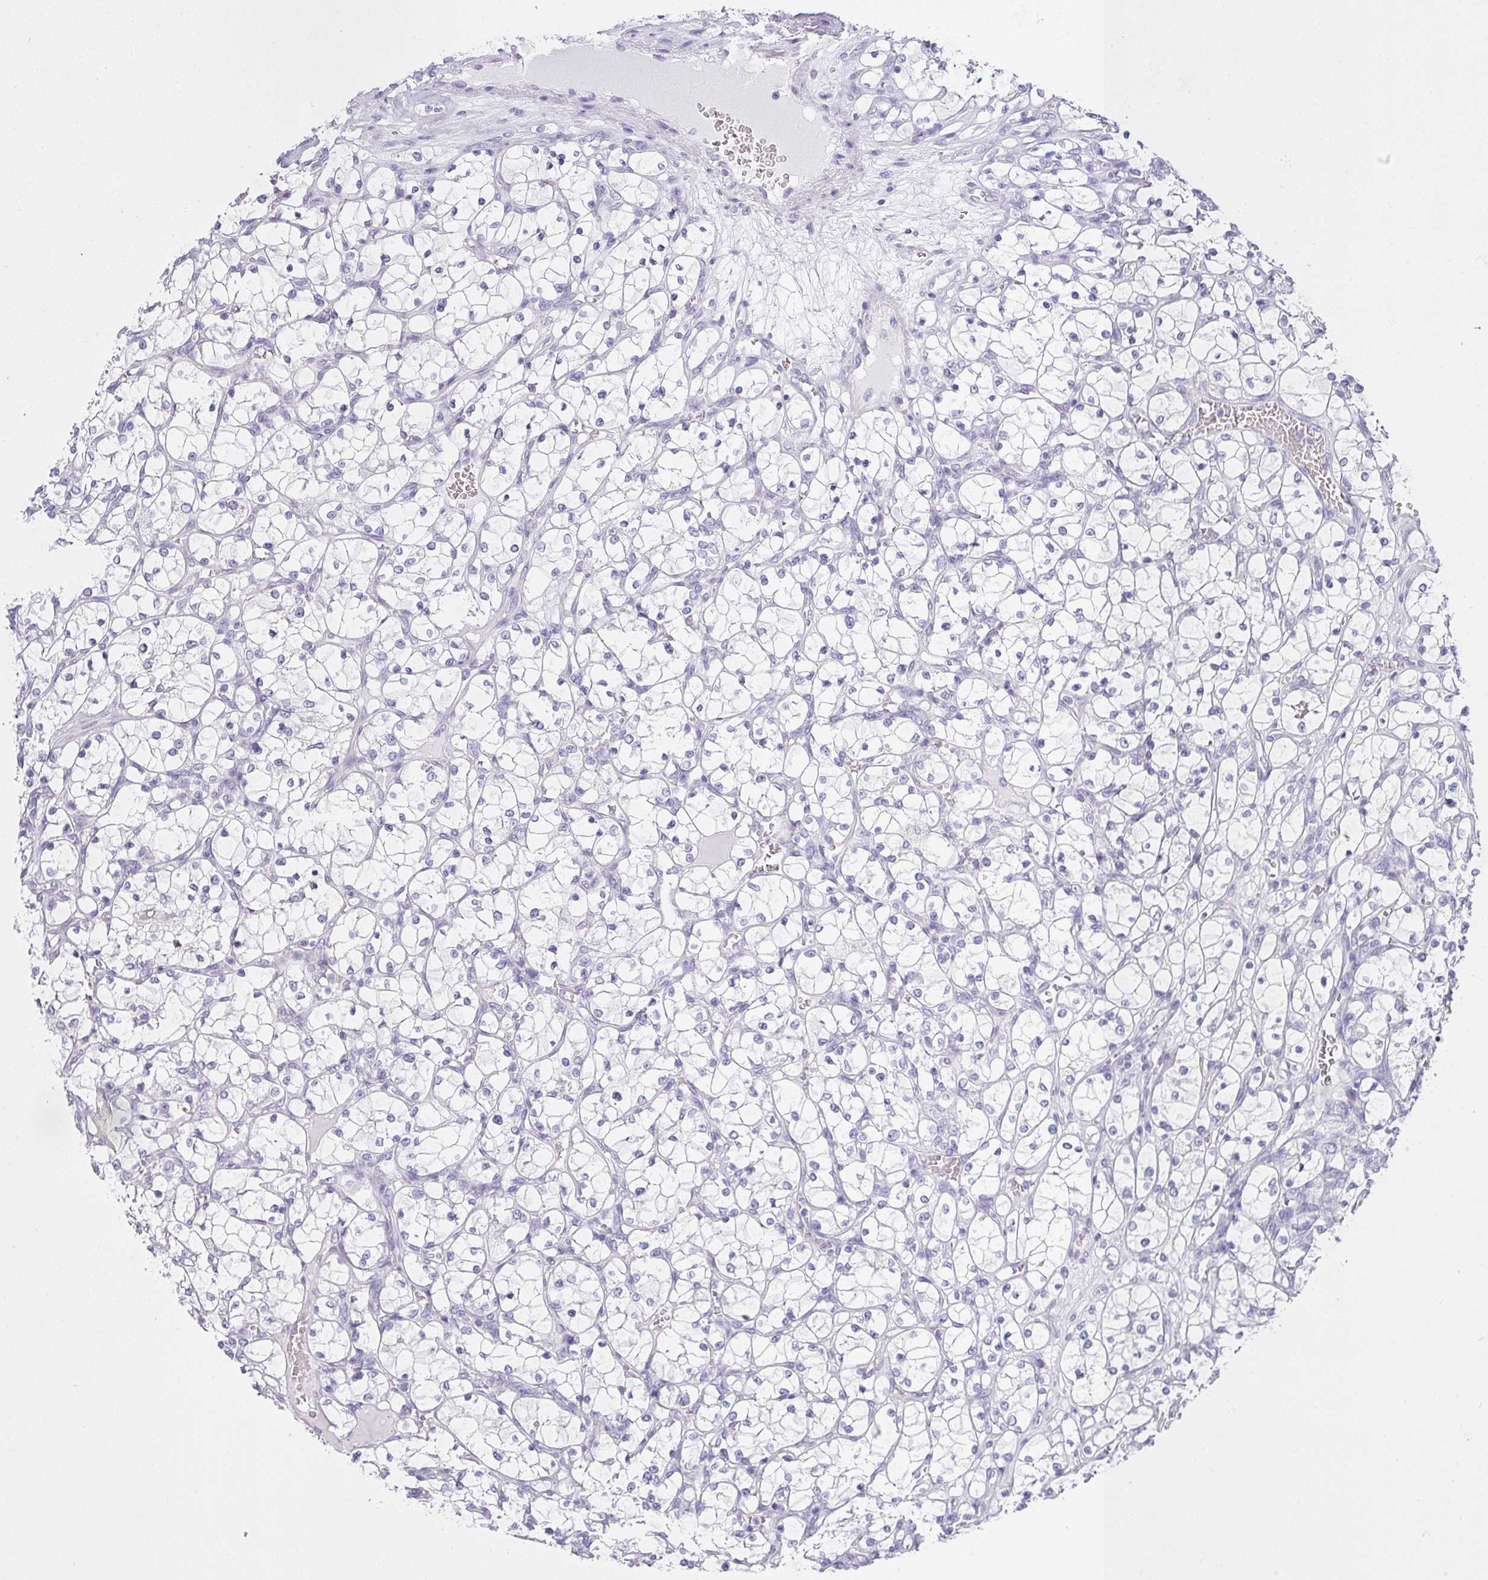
{"staining": {"intensity": "negative", "quantity": "none", "location": "none"}, "tissue": "renal cancer", "cell_type": "Tumor cells", "image_type": "cancer", "snomed": [{"axis": "morphology", "description": "Adenocarcinoma, NOS"}, {"axis": "topography", "description": "Kidney"}], "caption": "Photomicrograph shows no protein expression in tumor cells of renal cancer (adenocarcinoma) tissue.", "gene": "VCY1B", "patient": {"sex": "female", "age": 69}}